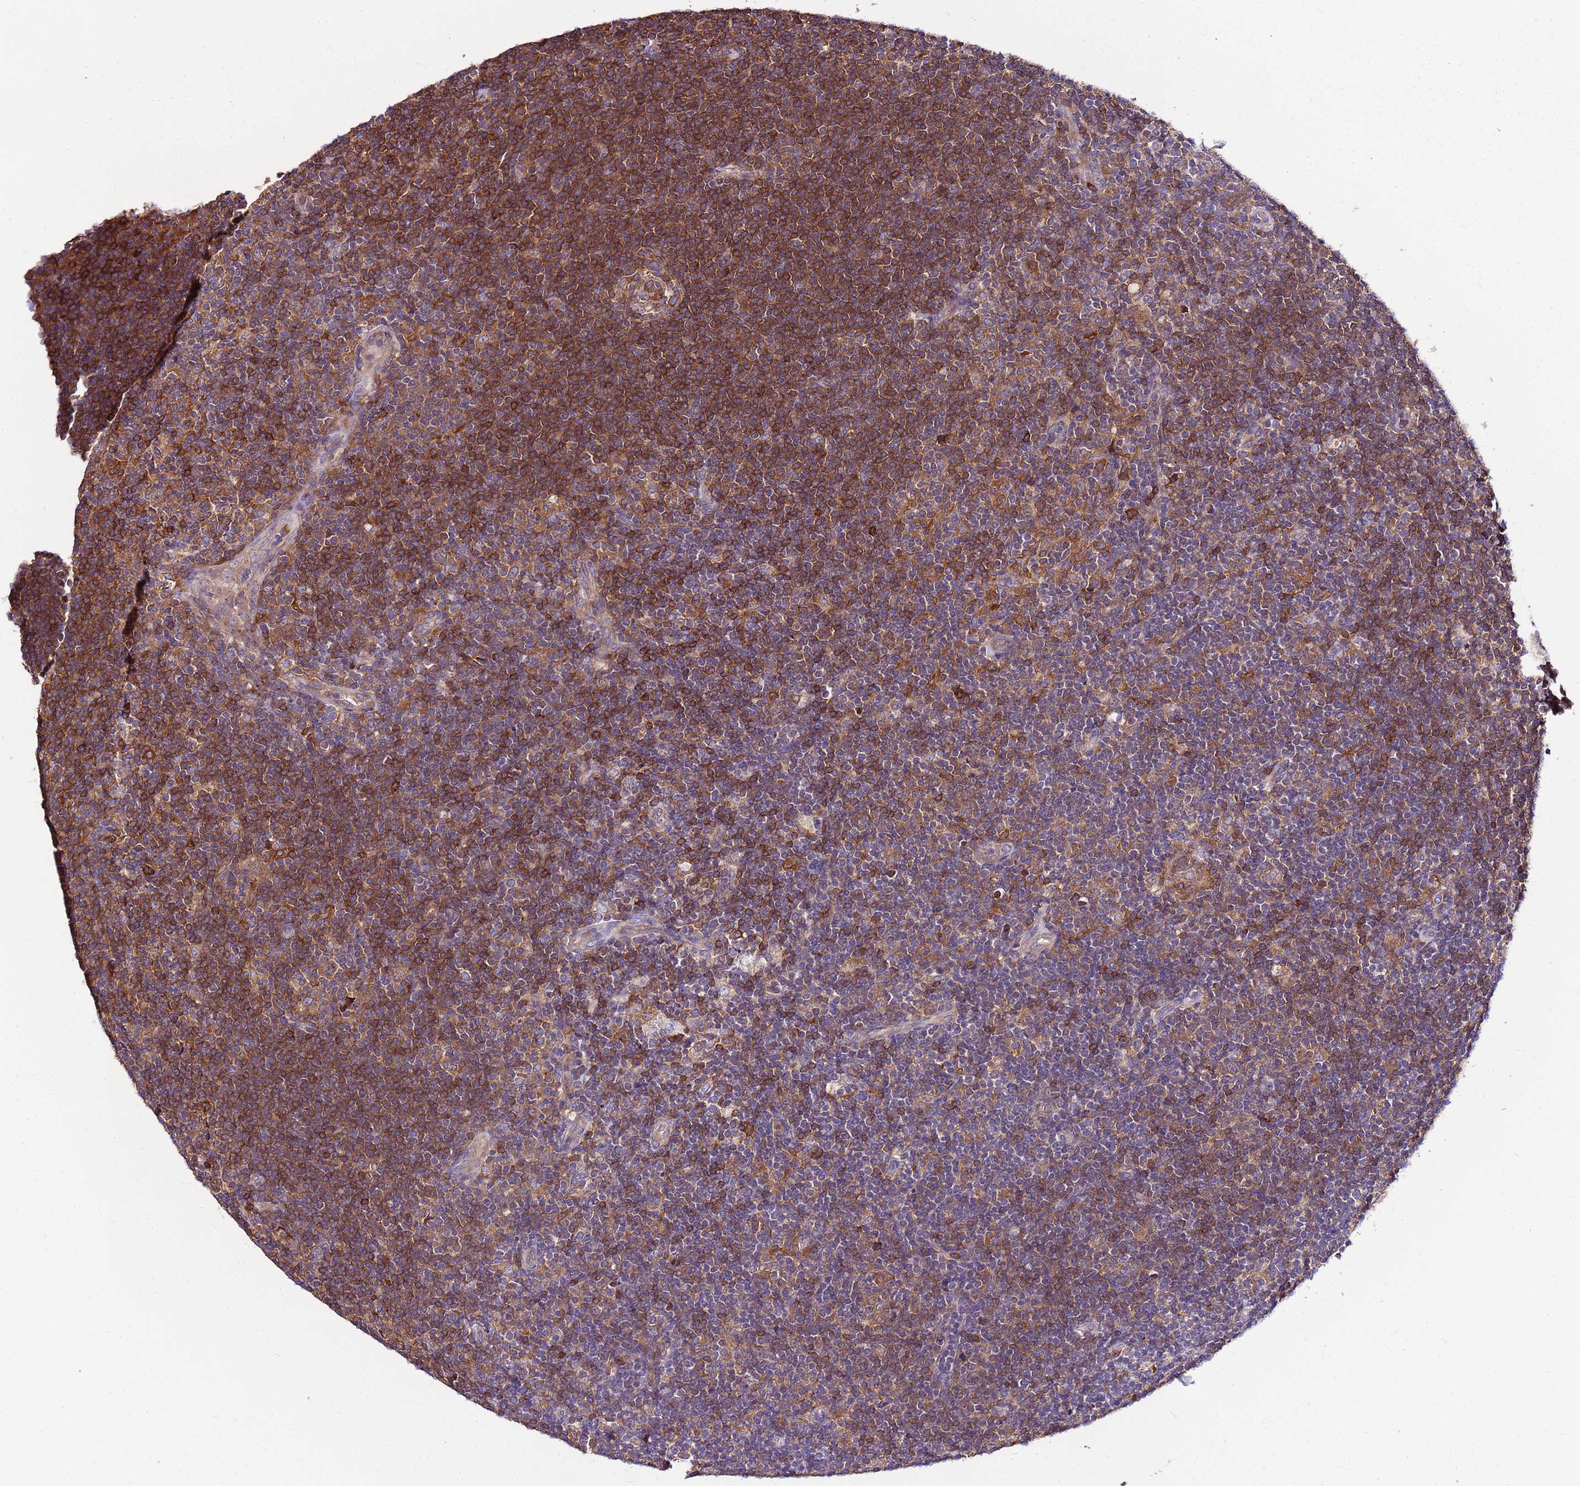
{"staining": {"intensity": "negative", "quantity": "none", "location": "none"}, "tissue": "lymphoma", "cell_type": "Tumor cells", "image_type": "cancer", "snomed": [{"axis": "morphology", "description": "Hodgkin's disease, NOS"}, {"axis": "topography", "description": "Lymph node"}], "caption": "This is an immunohistochemistry image of human lymphoma. There is no staining in tumor cells.", "gene": "ATXN2L", "patient": {"sex": "female", "age": 57}}